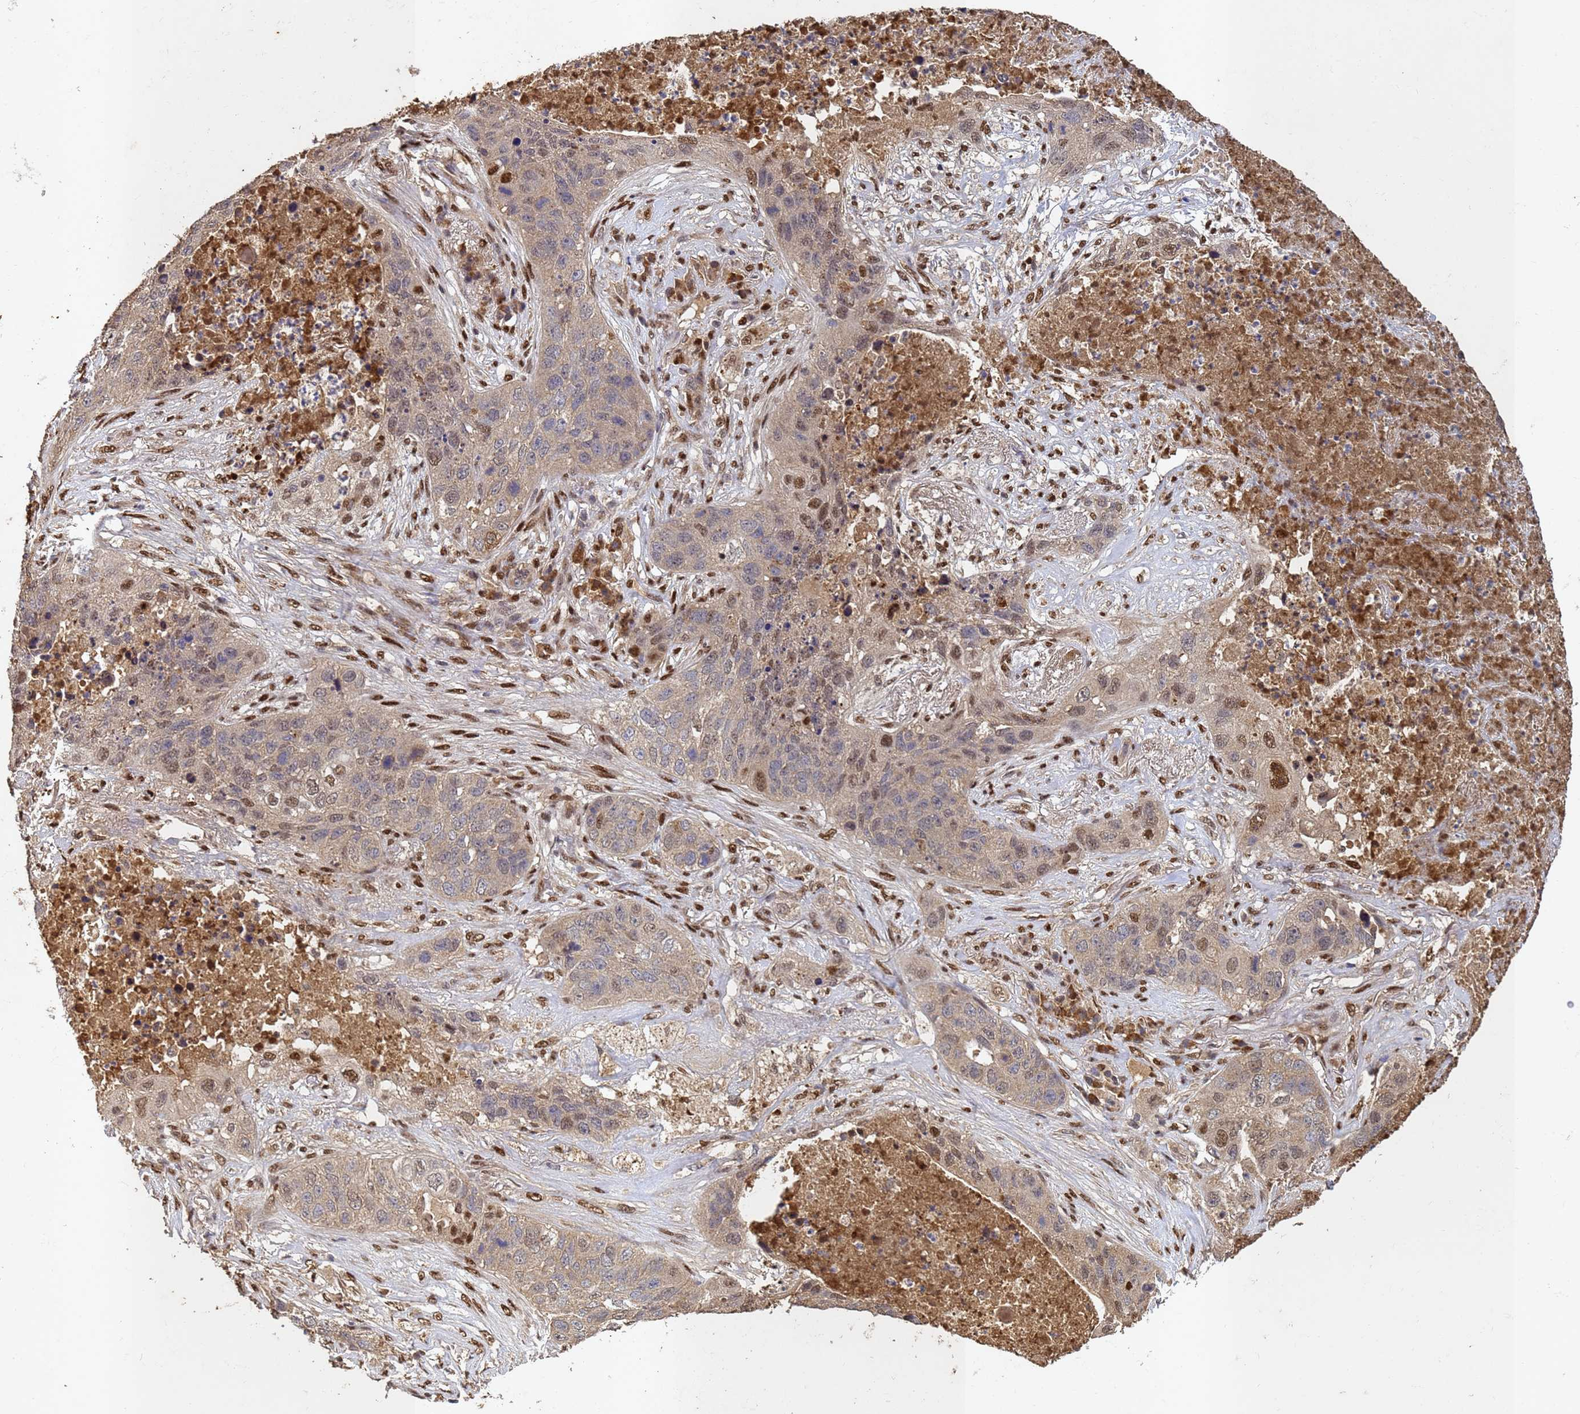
{"staining": {"intensity": "moderate", "quantity": "<25%", "location": "nuclear"}, "tissue": "lung cancer", "cell_type": "Tumor cells", "image_type": "cancer", "snomed": [{"axis": "morphology", "description": "Squamous cell carcinoma, NOS"}, {"axis": "topography", "description": "Lung"}], "caption": "IHC of lung squamous cell carcinoma exhibits low levels of moderate nuclear positivity in about <25% of tumor cells. (DAB IHC with brightfield microscopy, high magnification).", "gene": "SECISBP2", "patient": {"sex": "female", "age": 63}}